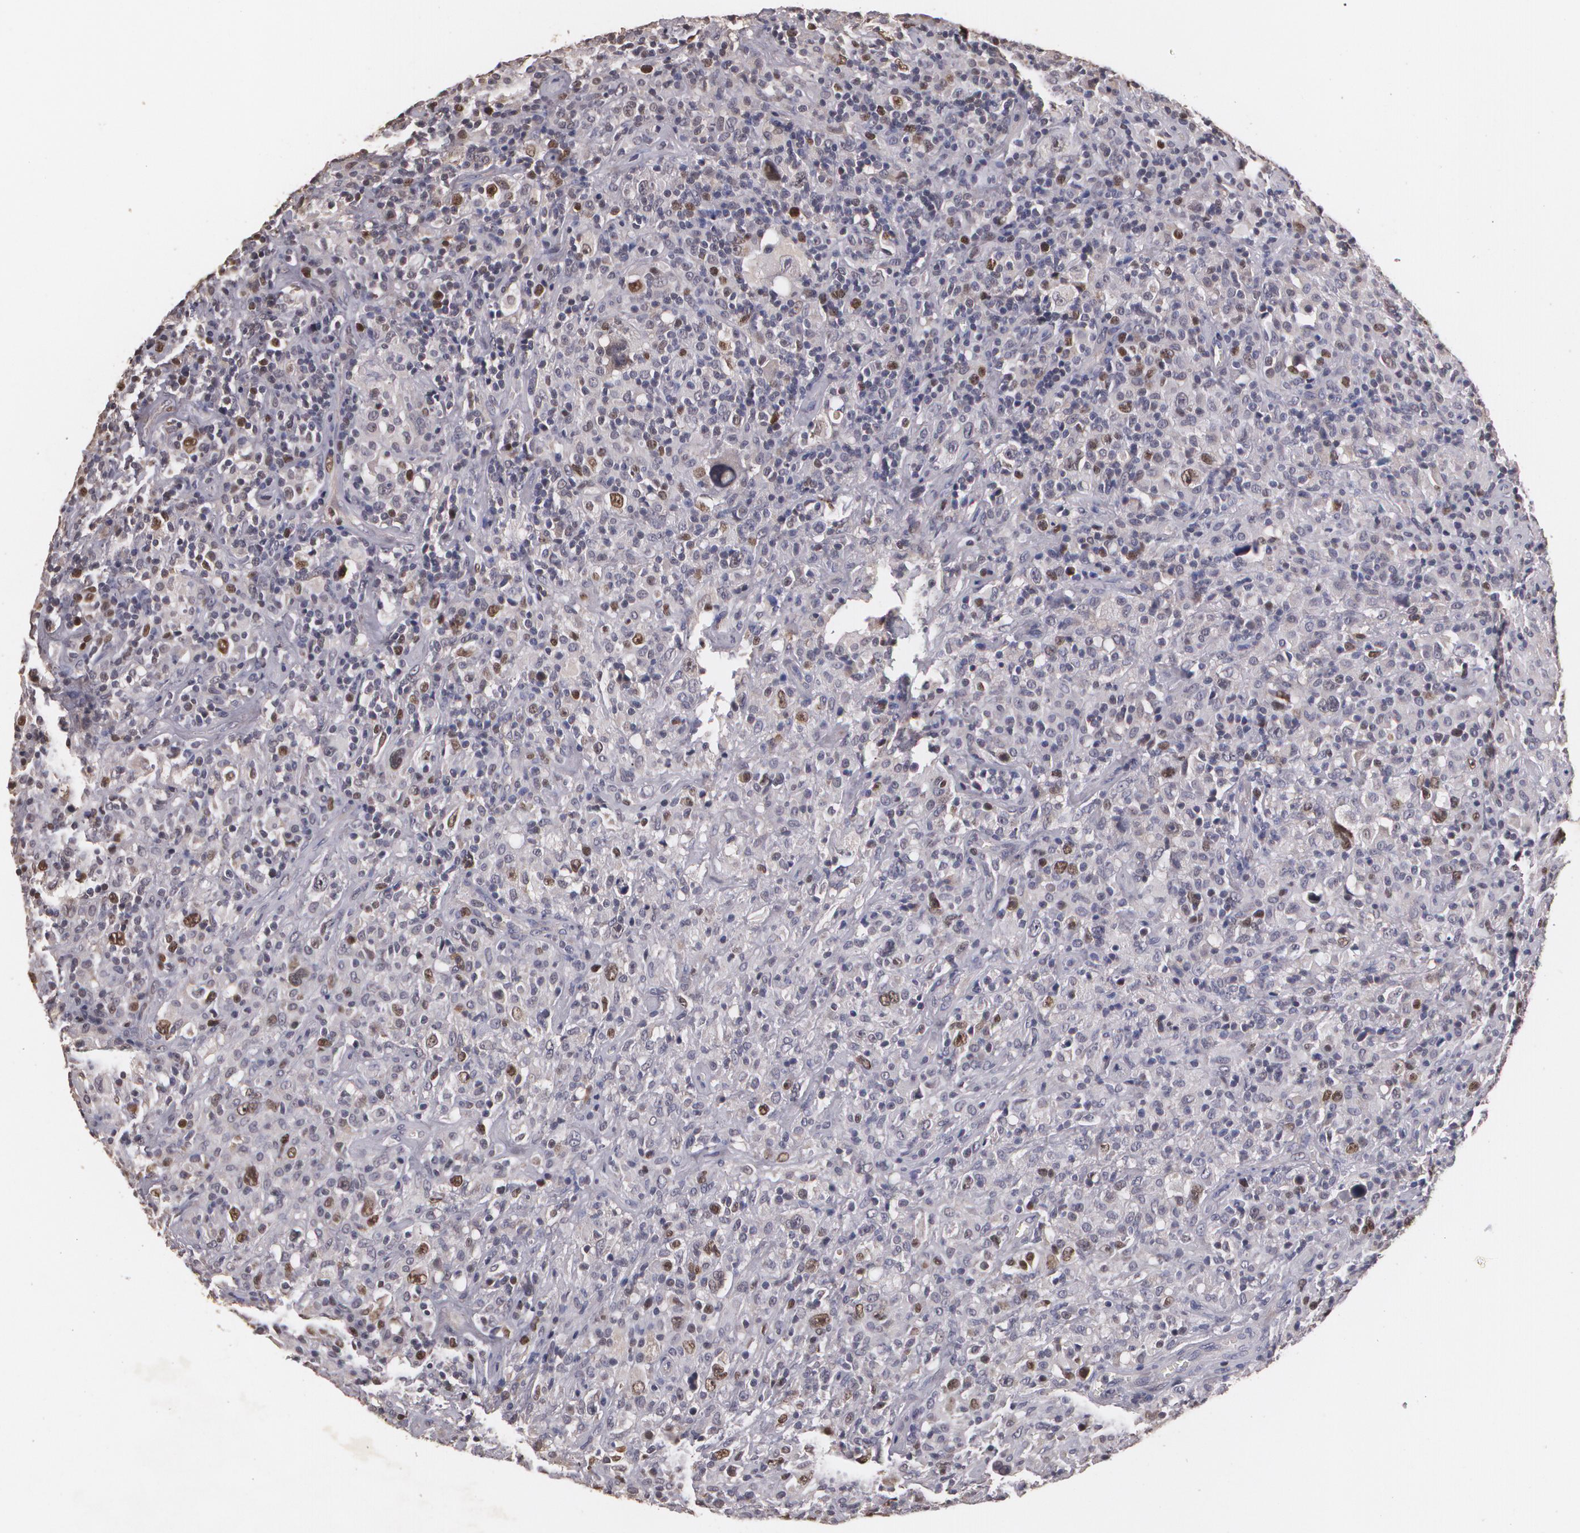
{"staining": {"intensity": "moderate", "quantity": "25%-75%", "location": "nuclear"}, "tissue": "lymphoma", "cell_type": "Tumor cells", "image_type": "cancer", "snomed": [{"axis": "morphology", "description": "Hodgkin's disease, NOS"}, {"axis": "topography", "description": "Lymph node"}], "caption": "Moderate nuclear expression for a protein is identified in approximately 25%-75% of tumor cells of Hodgkin's disease using IHC.", "gene": "BRCA1", "patient": {"sex": "male", "age": 46}}